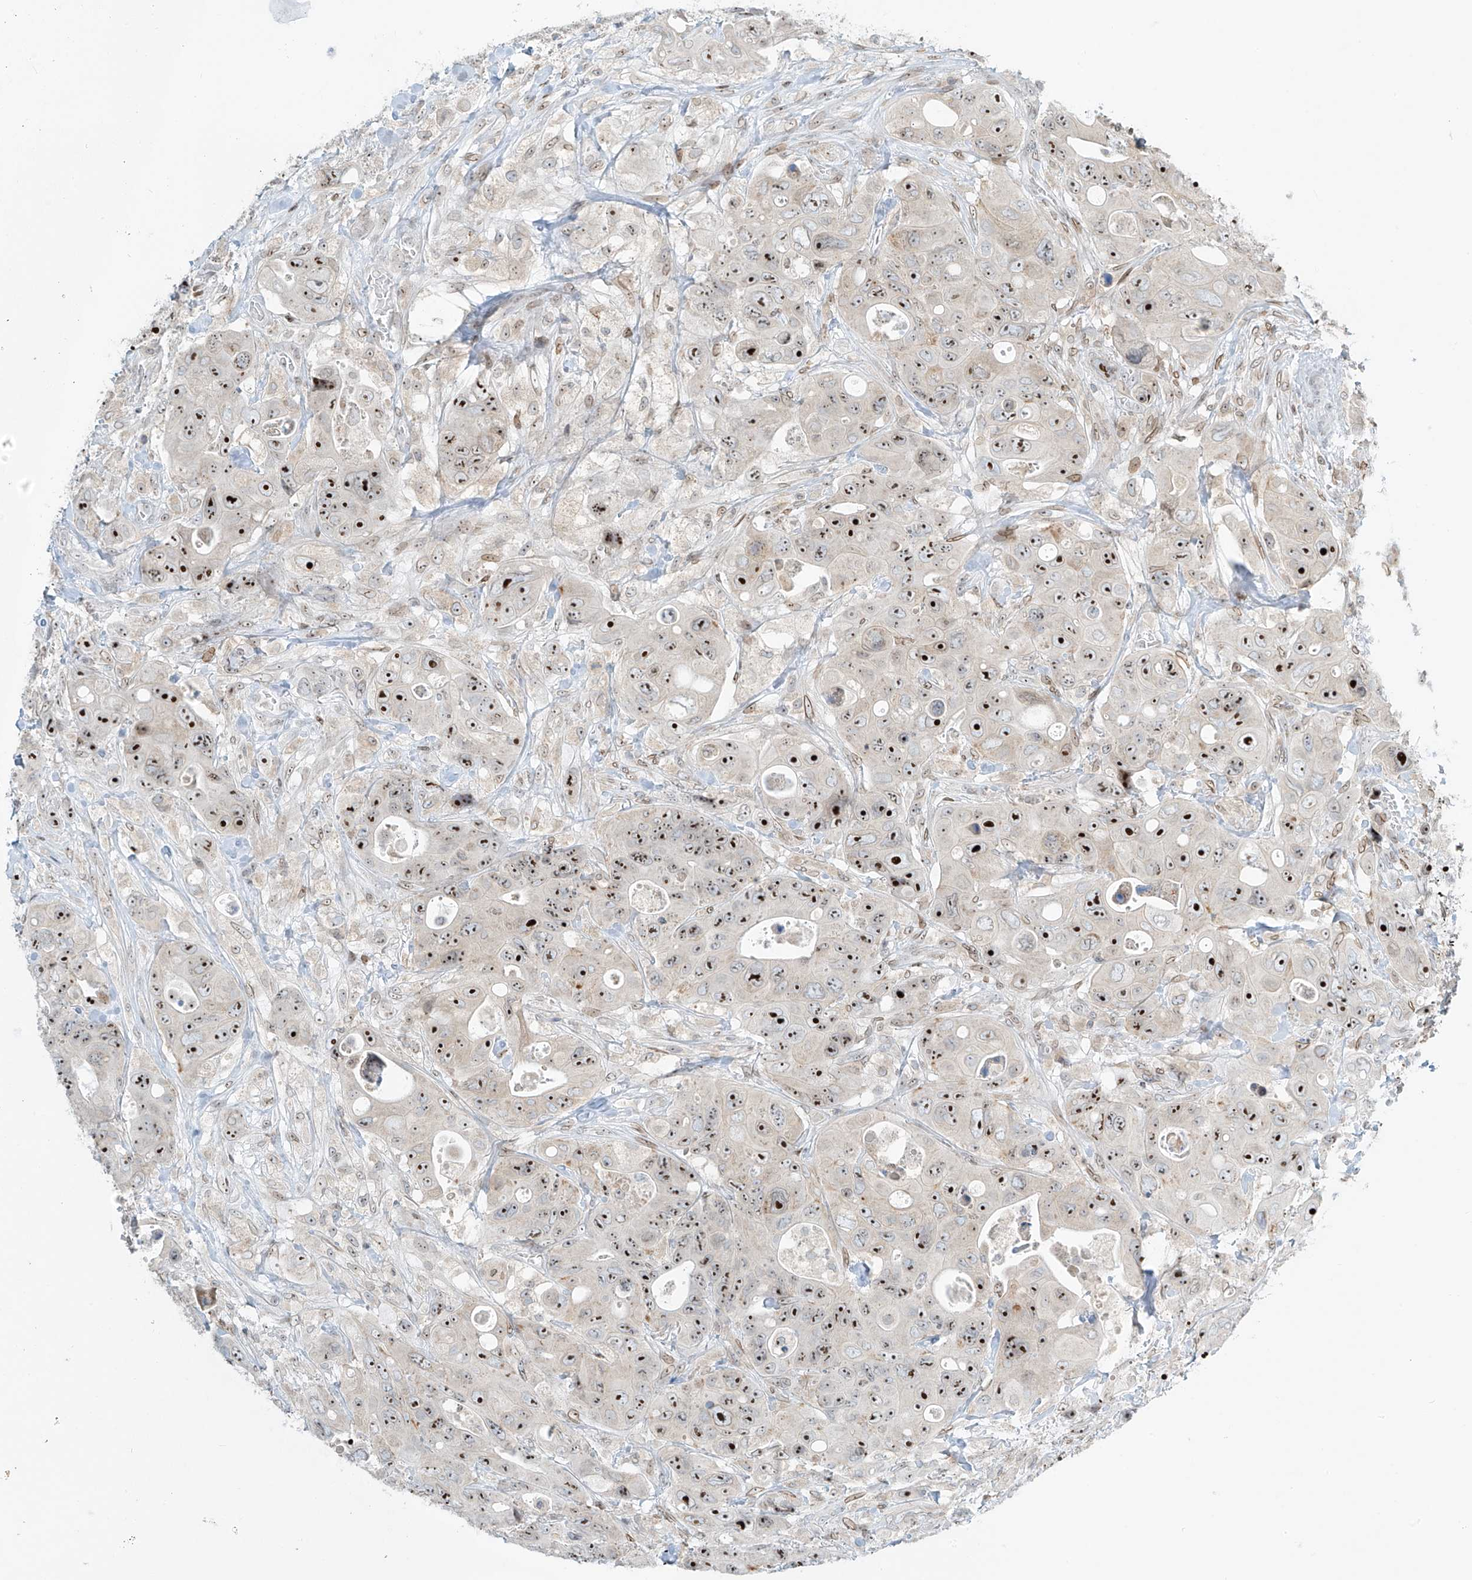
{"staining": {"intensity": "strong", "quantity": "25%-75%", "location": "cytoplasmic/membranous,nuclear"}, "tissue": "colorectal cancer", "cell_type": "Tumor cells", "image_type": "cancer", "snomed": [{"axis": "morphology", "description": "Adenocarcinoma, NOS"}, {"axis": "topography", "description": "Colon"}], "caption": "This photomicrograph demonstrates IHC staining of human colorectal cancer (adenocarcinoma), with high strong cytoplasmic/membranous and nuclear expression in about 25%-75% of tumor cells.", "gene": "SAMD15", "patient": {"sex": "female", "age": 46}}